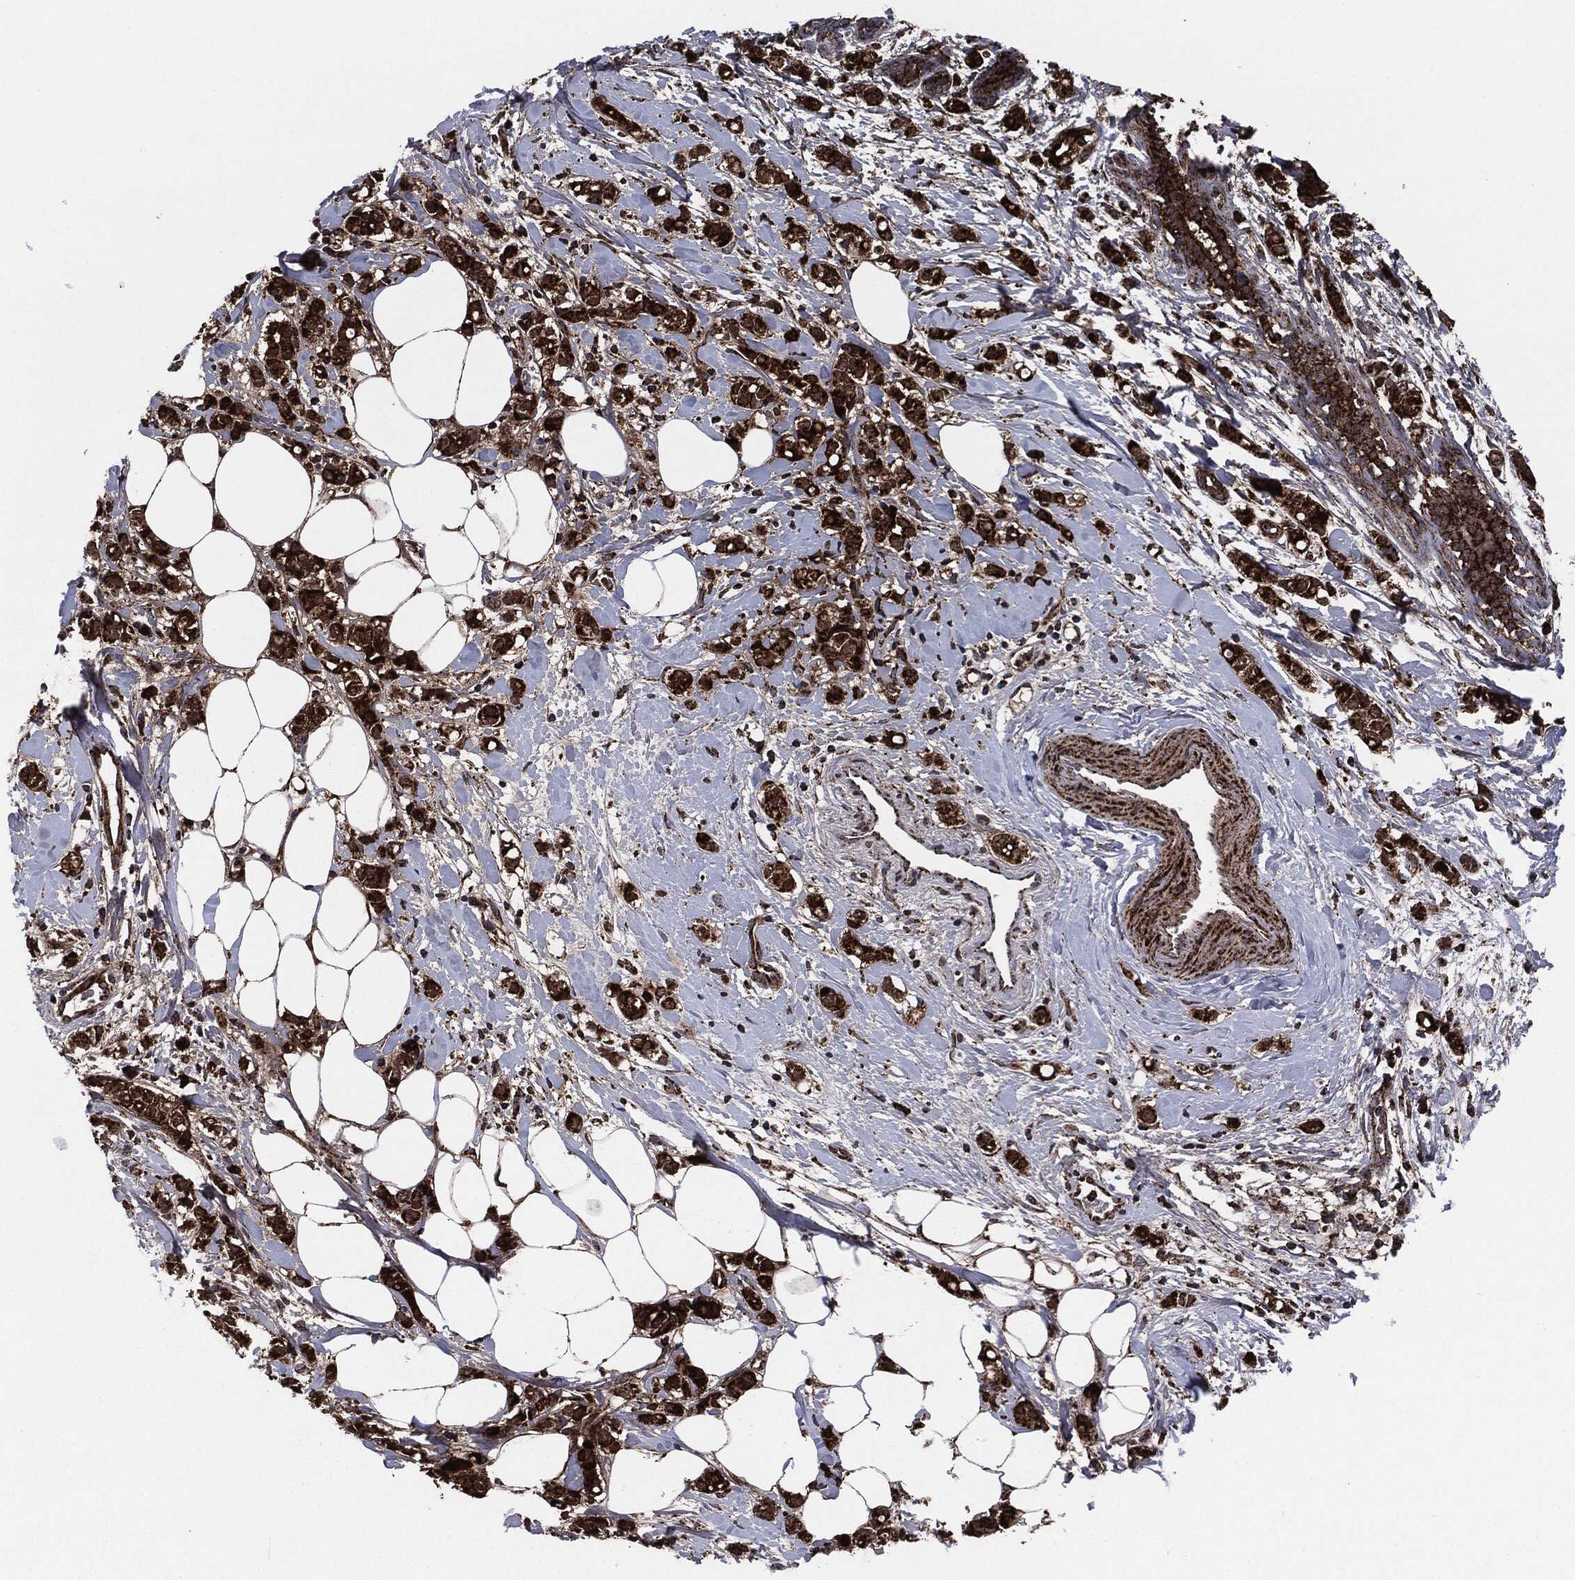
{"staining": {"intensity": "strong", "quantity": ">75%", "location": "cytoplasmic/membranous"}, "tissue": "breast cancer", "cell_type": "Tumor cells", "image_type": "cancer", "snomed": [{"axis": "morphology", "description": "Normal tissue, NOS"}, {"axis": "morphology", "description": "Duct carcinoma"}, {"axis": "topography", "description": "Breast"}], "caption": "Brown immunohistochemical staining in breast invasive ductal carcinoma displays strong cytoplasmic/membranous positivity in about >75% of tumor cells.", "gene": "FH", "patient": {"sex": "female", "age": 44}}